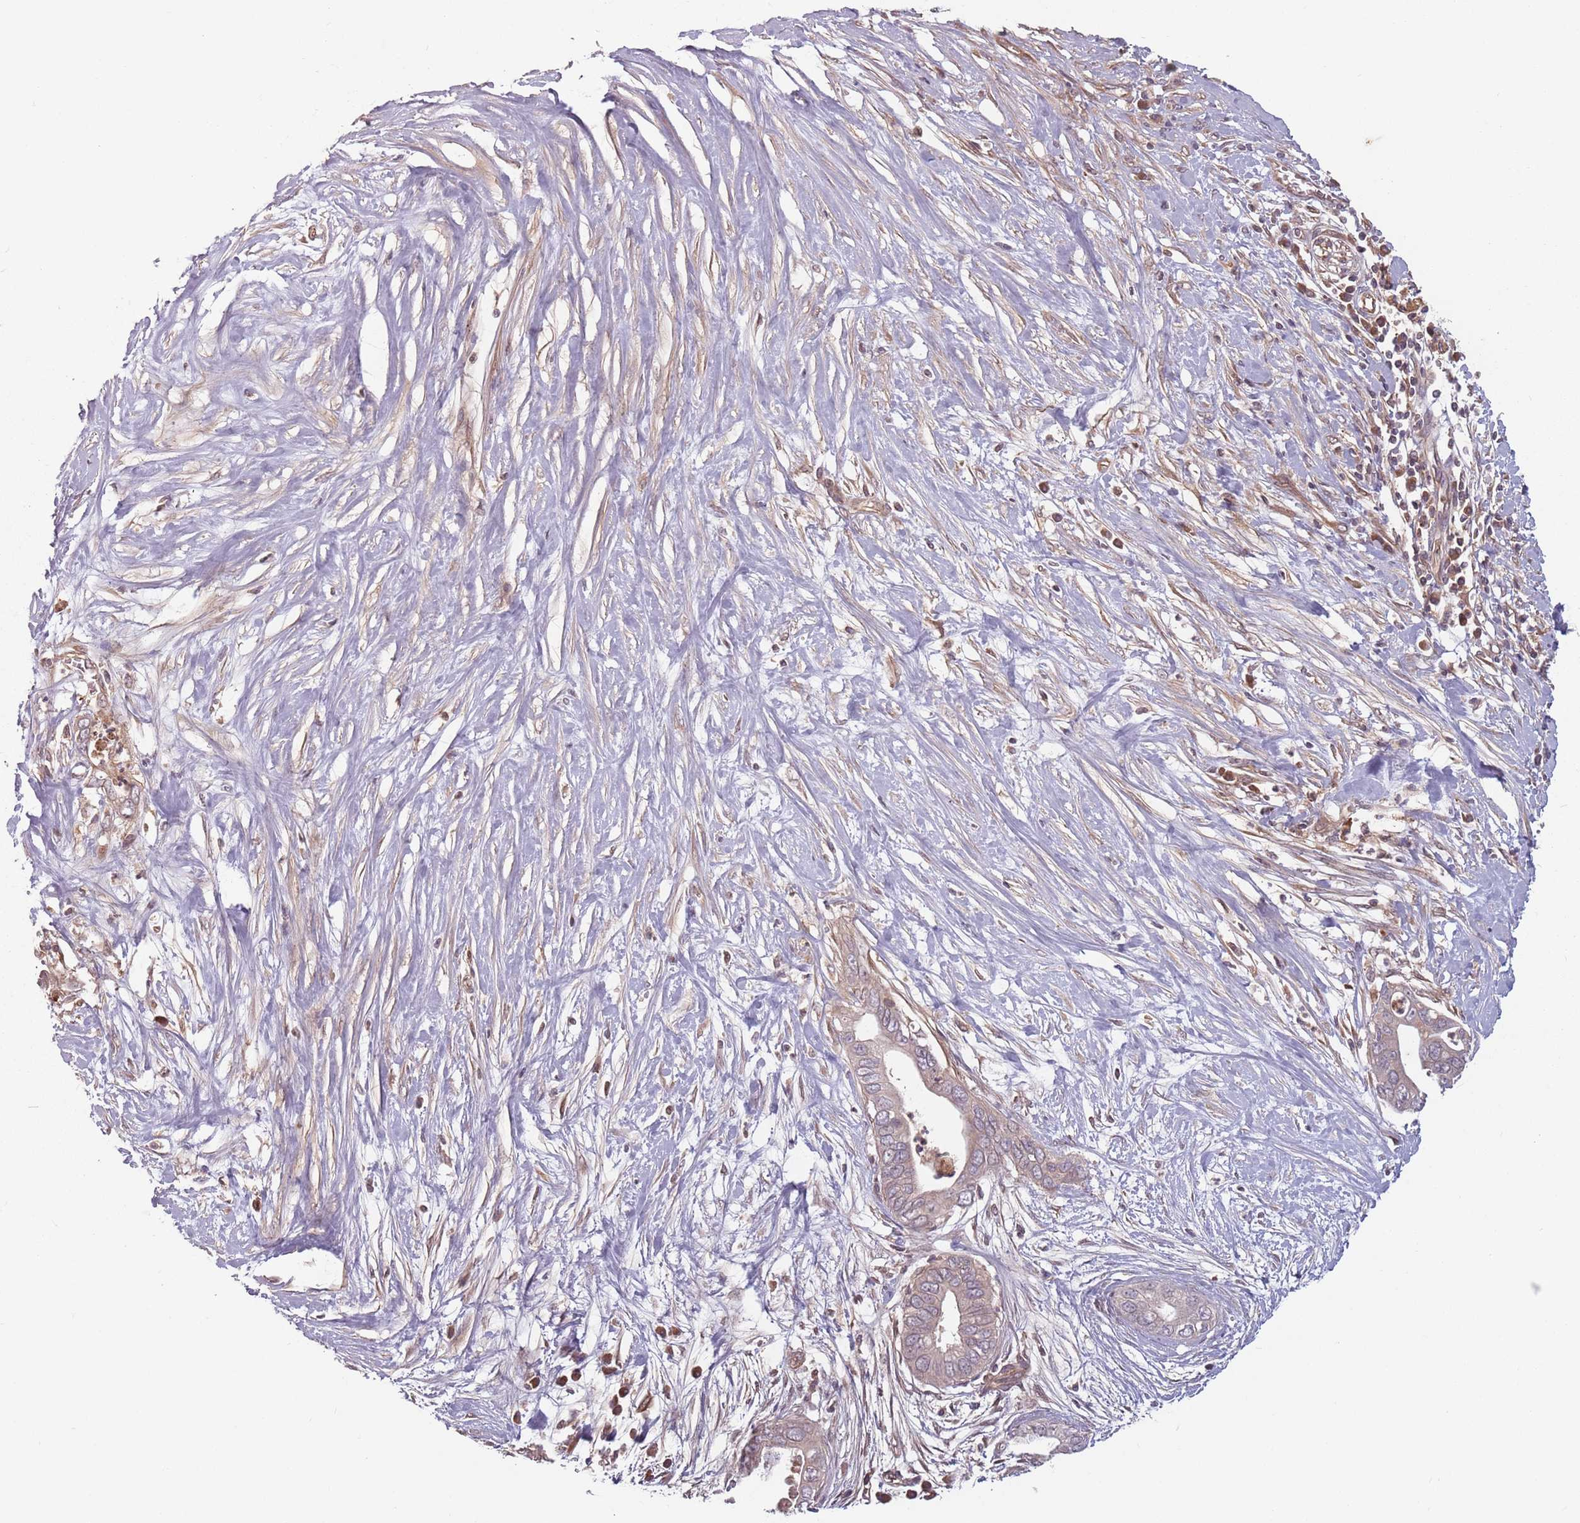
{"staining": {"intensity": "weak", "quantity": "<25%", "location": "cytoplasmic/membranous"}, "tissue": "pancreatic cancer", "cell_type": "Tumor cells", "image_type": "cancer", "snomed": [{"axis": "morphology", "description": "Adenocarcinoma, NOS"}, {"axis": "topography", "description": "Pancreas"}], "caption": "Immunohistochemical staining of adenocarcinoma (pancreatic) reveals no significant expression in tumor cells.", "gene": "GPR180", "patient": {"sex": "male", "age": 75}}